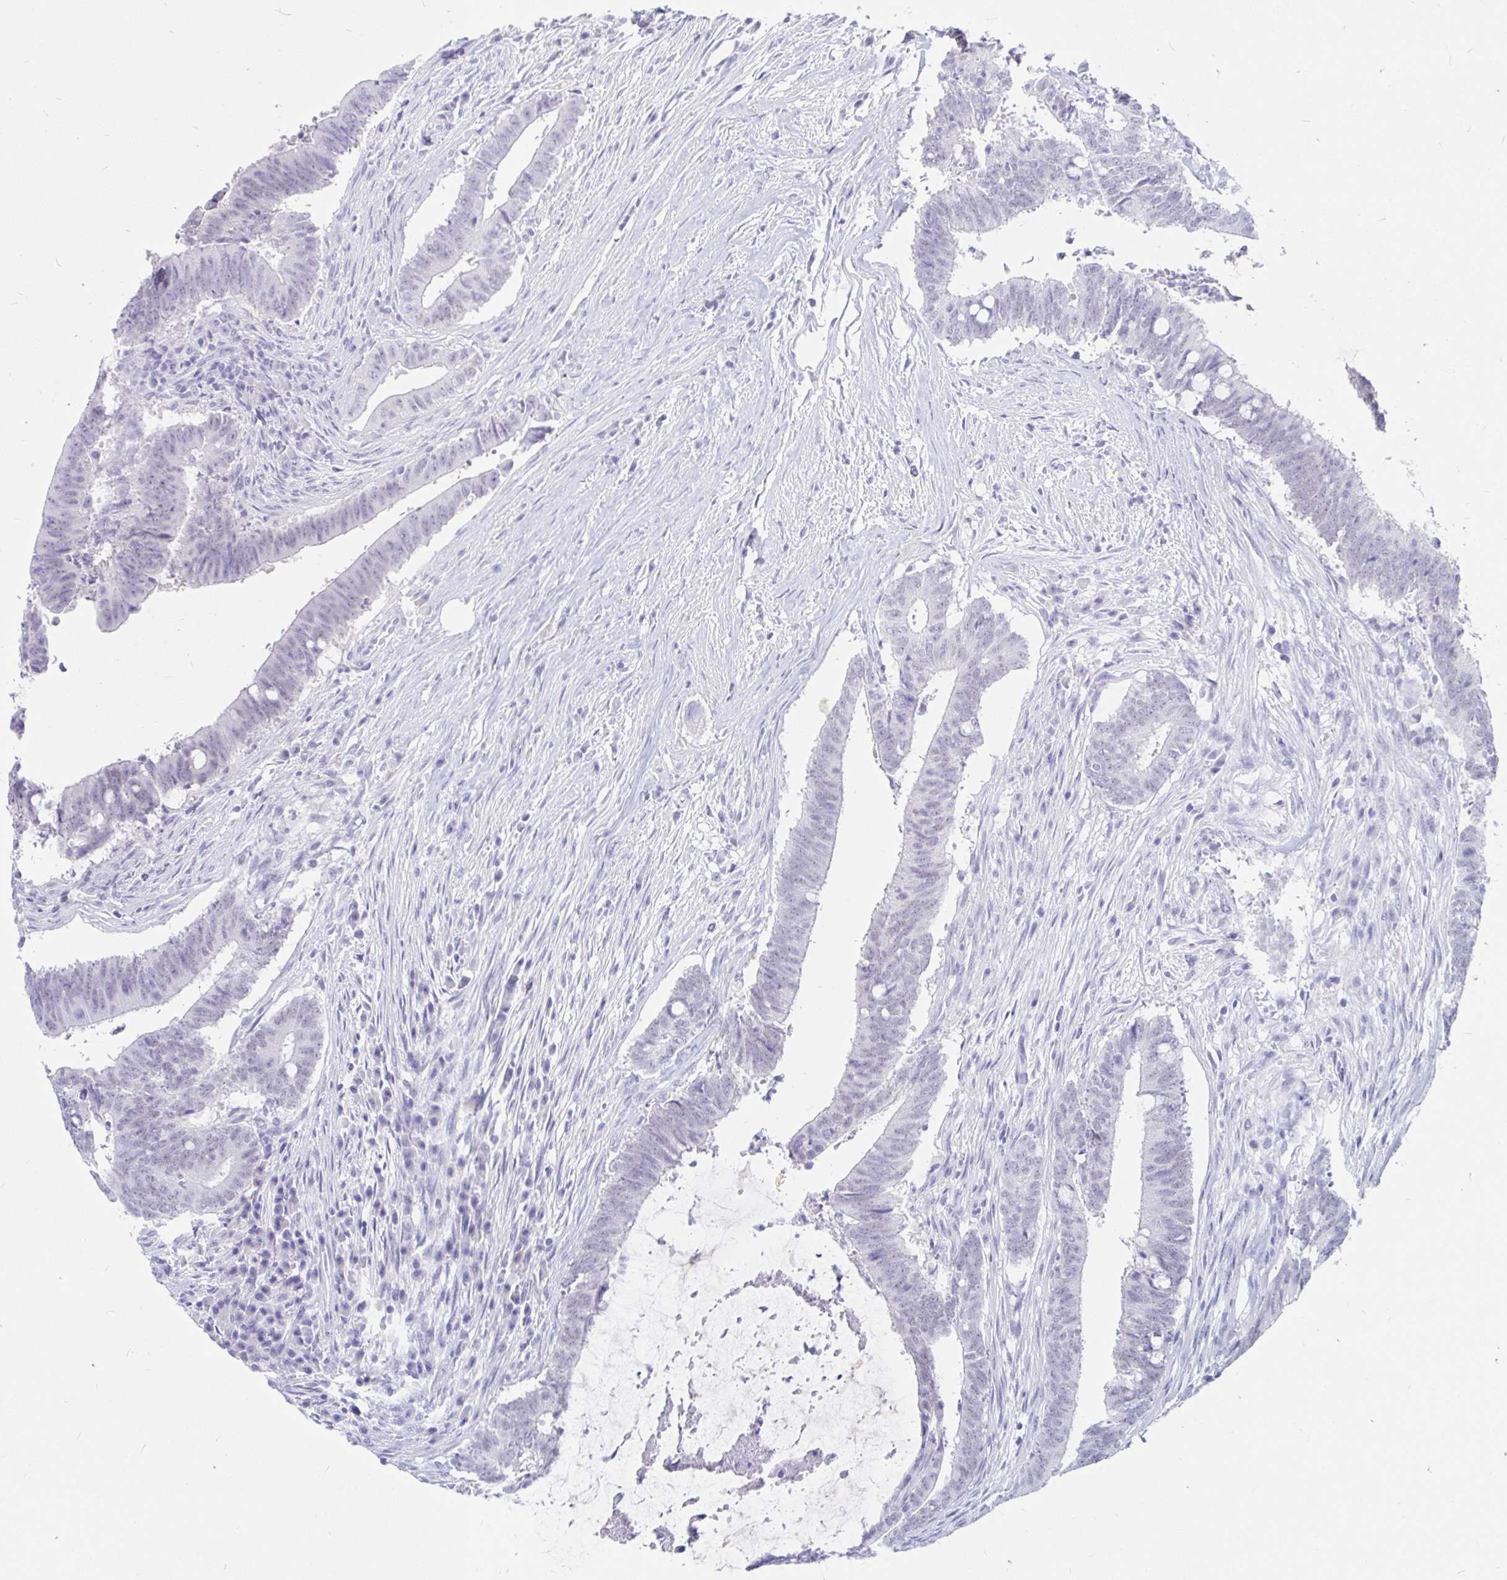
{"staining": {"intensity": "negative", "quantity": "none", "location": "none"}, "tissue": "colorectal cancer", "cell_type": "Tumor cells", "image_type": "cancer", "snomed": [{"axis": "morphology", "description": "Adenocarcinoma, NOS"}, {"axis": "topography", "description": "Colon"}], "caption": "Immunohistochemical staining of human colorectal cancer displays no significant positivity in tumor cells.", "gene": "OR6T1", "patient": {"sex": "female", "age": 43}}